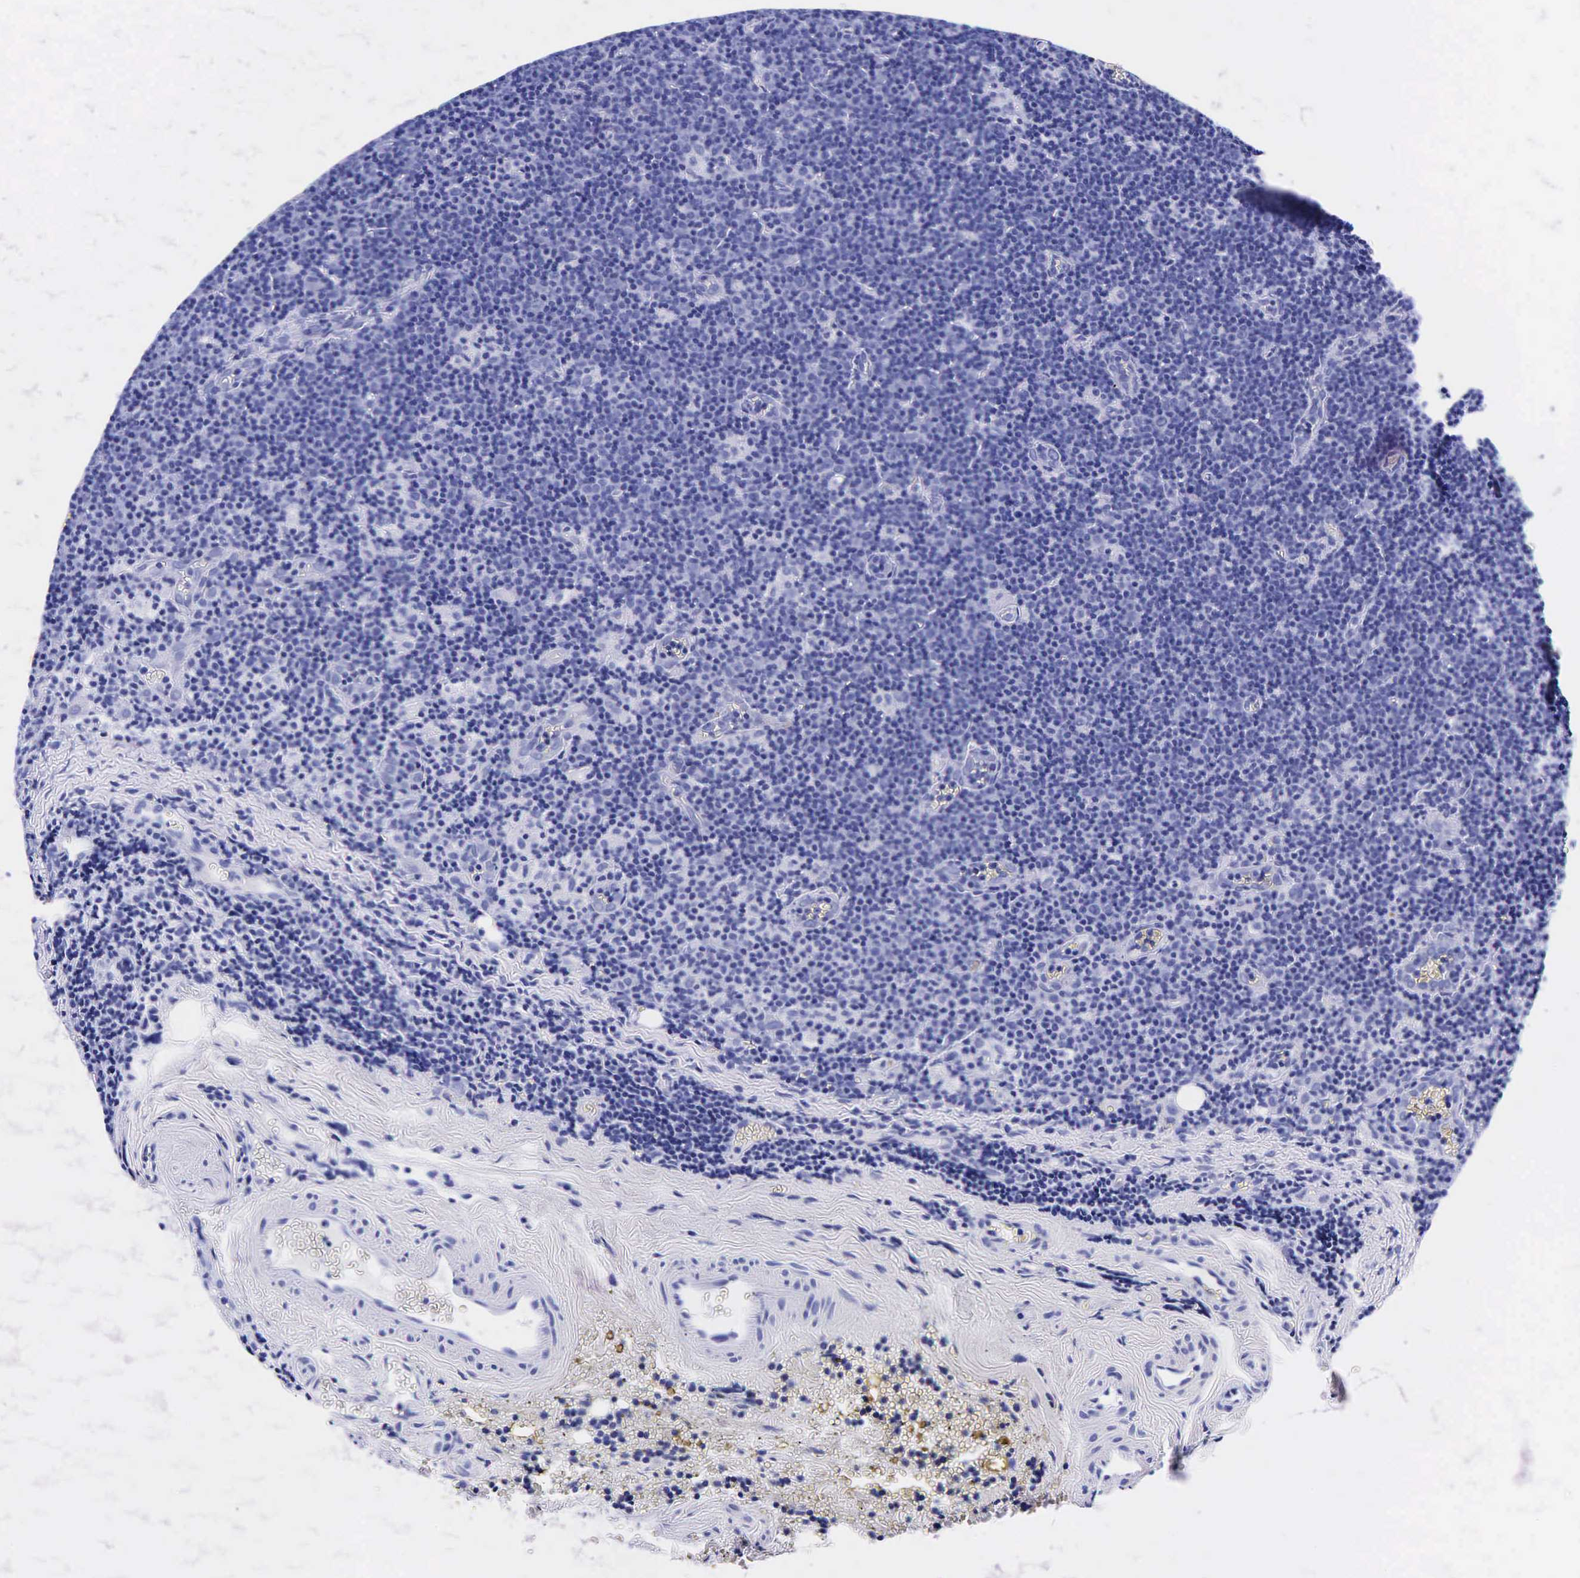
{"staining": {"intensity": "negative", "quantity": "none", "location": "none"}, "tissue": "lymphoma", "cell_type": "Tumor cells", "image_type": "cancer", "snomed": [{"axis": "morphology", "description": "Malignant lymphoma, non-Hodgkin's type, Low grade"}, {"axis": "topography", "description": "Lymph node"}], "caption": "Lymphoma was stained to show a protein in brown. There is no significant staining in tumor cells.", "gene": "GCG", "patient": {"sex": "male", "age": 57}}